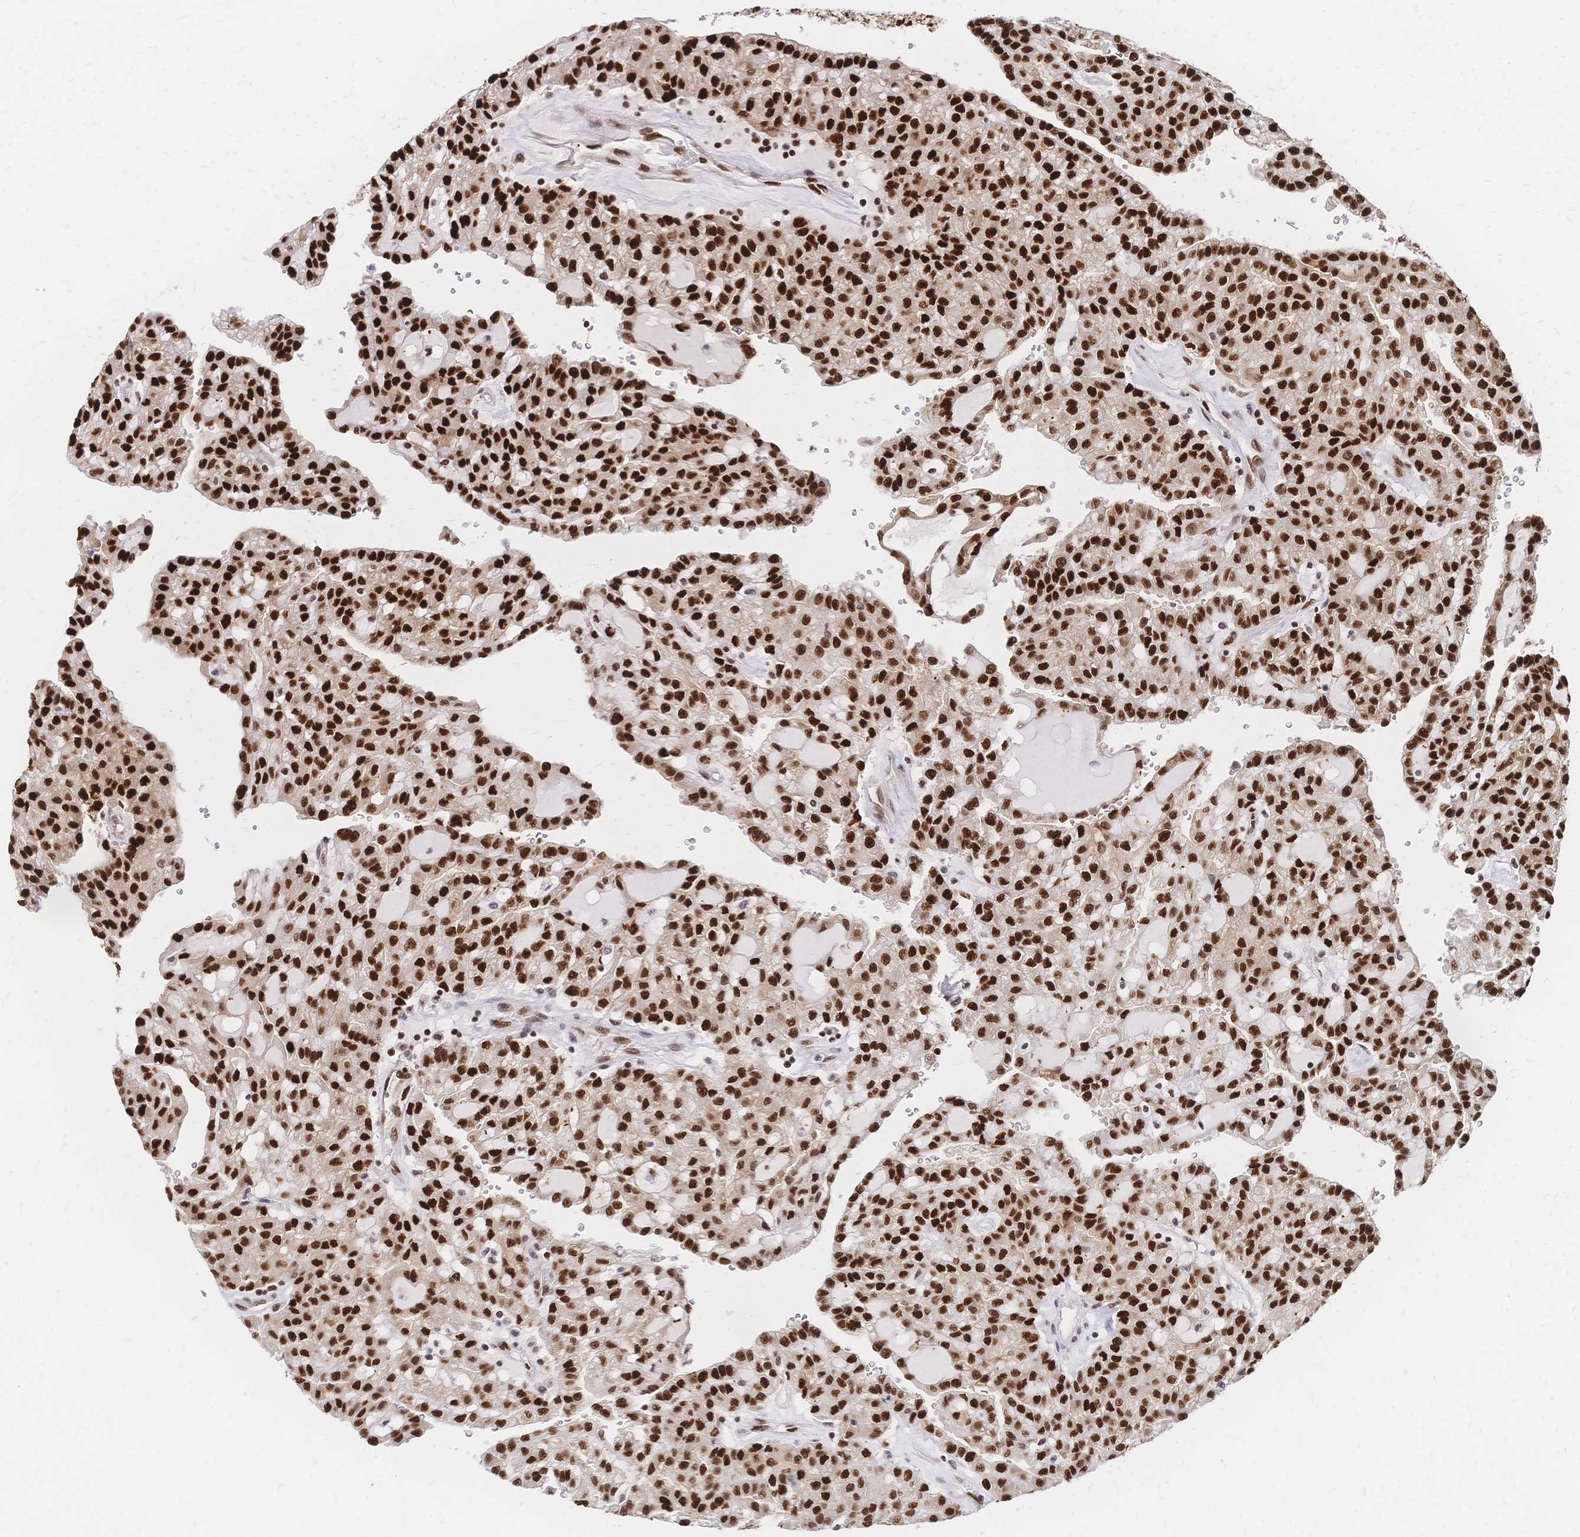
{"staining": {"intensity": "strong", "quantity": ">75%", "location": "nuclear"}, "tissue": "renal cancer", "cell_type": "Tumor cells", "image_type": "cancer", "snomed": [{"axis": "morphology", "description": "Adenocarcinoma, NOS"}, {"axis": "topography", "description": "Kidney"}], "caption": "Brown immunohistochemical staining in renal cancer (adenocarcinoma) exhibits strong nuclear expression in approximately >75% of tumor cells. (DAB IHC with brightfield microscopy, high magnification).", "gene": "HDGF", "patient": {"sex": "male", "age": 63}}